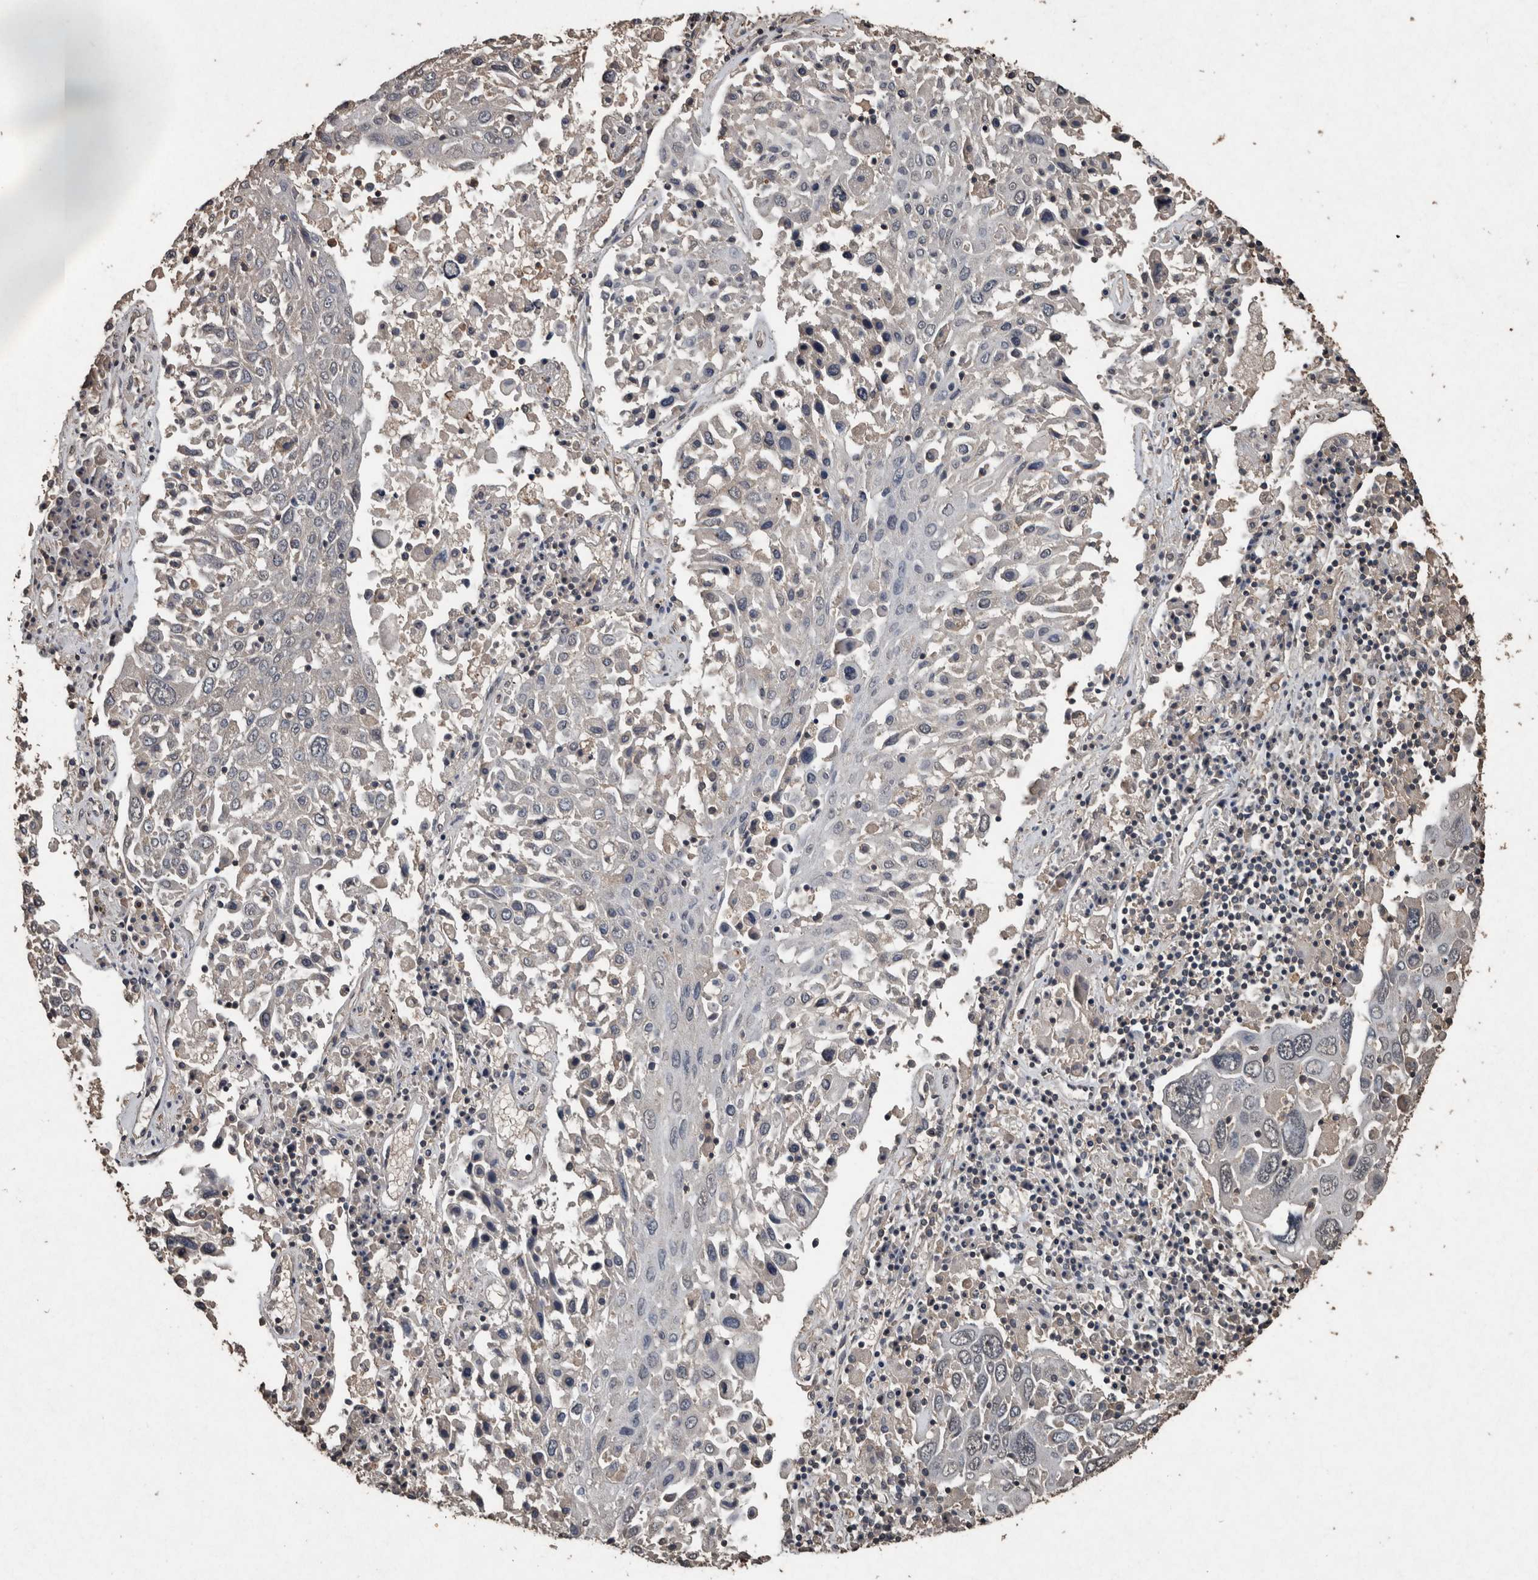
{"staining": {"intensity": "negative", "quantity": "none", "location": "none"}, "tissue": "lung cancer", "cell_type": "Tumor cells", "image_type": "cancer", "snomed": [{"axis": "morphology", "description": "Squamous cell carcinoma, NOS"}, {"axis": "topography", "description": "Lung"}], "caption": "IHC of squamous cell carcinoma (lung) reveals no positivity in tumor cells.", "gene": "FGFRL1", "patient": {"sex": "male", "age": 65}}